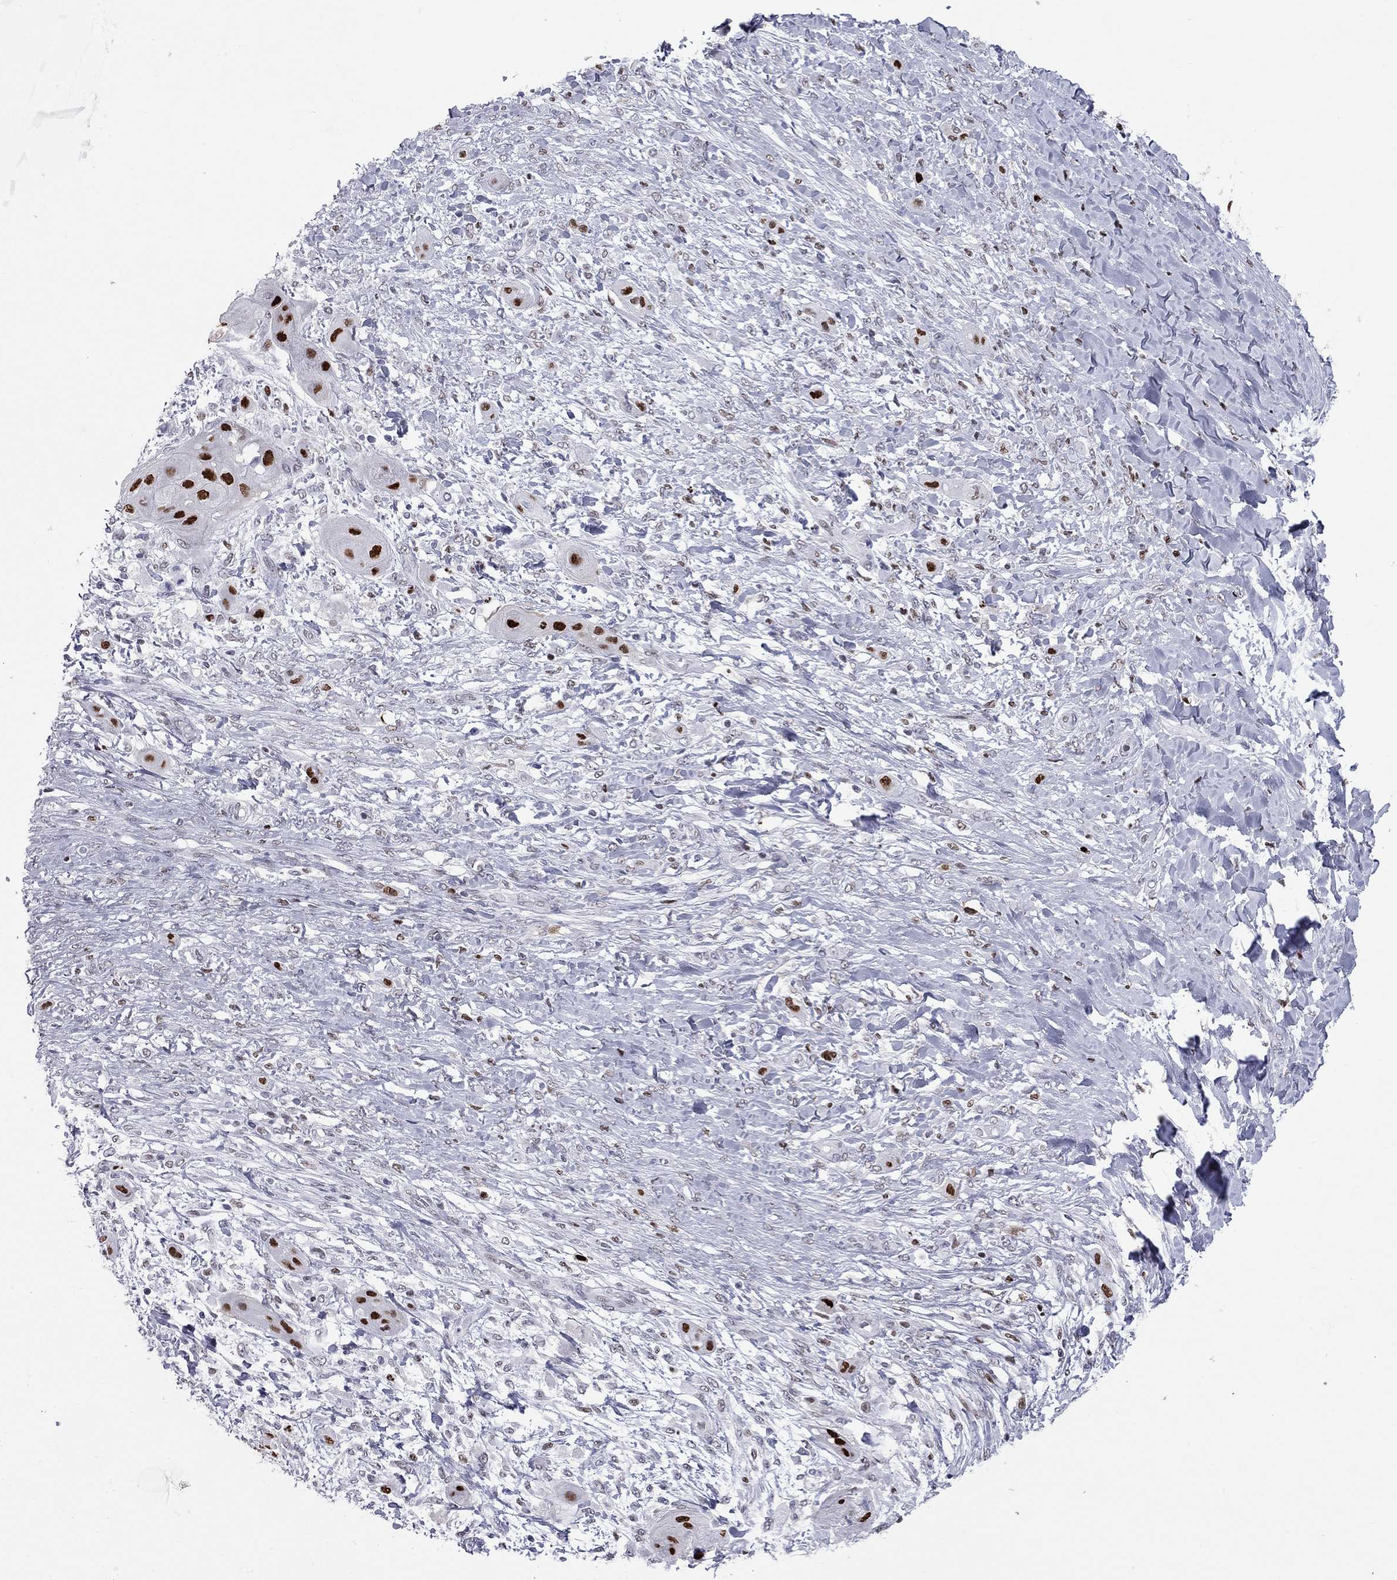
{"staining": {"intensity": "strong", "quantity": ">75%", "location": "nuclear"}, "tissue": "skin cancer", "cell_type": "Tumor cells", "image_type": "cancer", "snomed": [{"axis": "morphology", "description": "Squamous cell carcinoma, NOS"}, {"axis": "topography", "description": "Skin"}], "caption": "Skin cancer stained with immunohistochemistry (IHC) demonstrates strong nuclear staining in approximately >75% of tumor cells.", "gene": "PCGF3", "patient": {"sex": "male", "age": 62}}